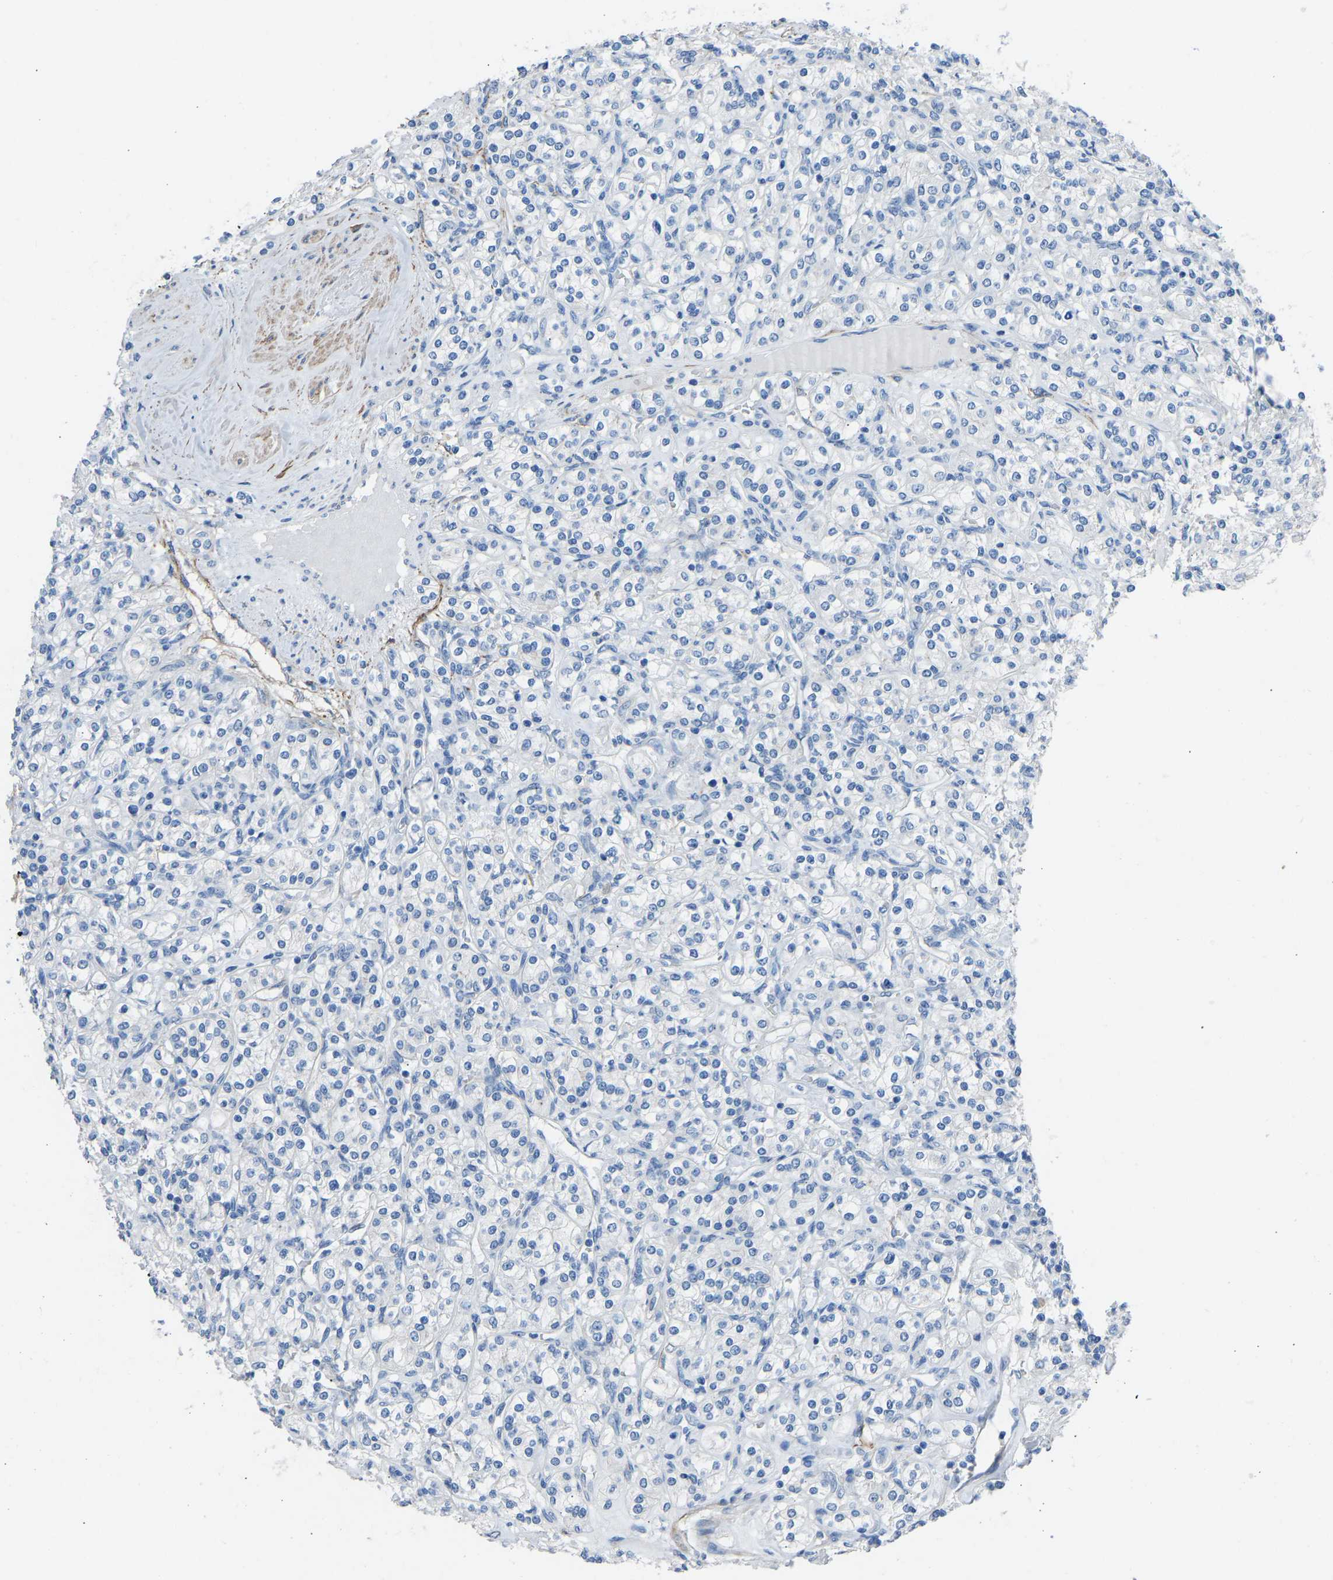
{"staining": {"intensity": "negative", "quantity": "none", "location": "none"}, "tissue": "renal cancer", "cell_type": "Tumor cells", "image_type": "cancer", "snomed": [{"axis": "morphology", "description": "Adenocarcinoma, NOS"}, {"axis": "topography", "description": "Kidney"}], "caption": "Histopathology image shows no significant protein expression in tumor cells of renal cancer.", "gene": "MYH10", "patient": {"sex": "male", "age": 77}}